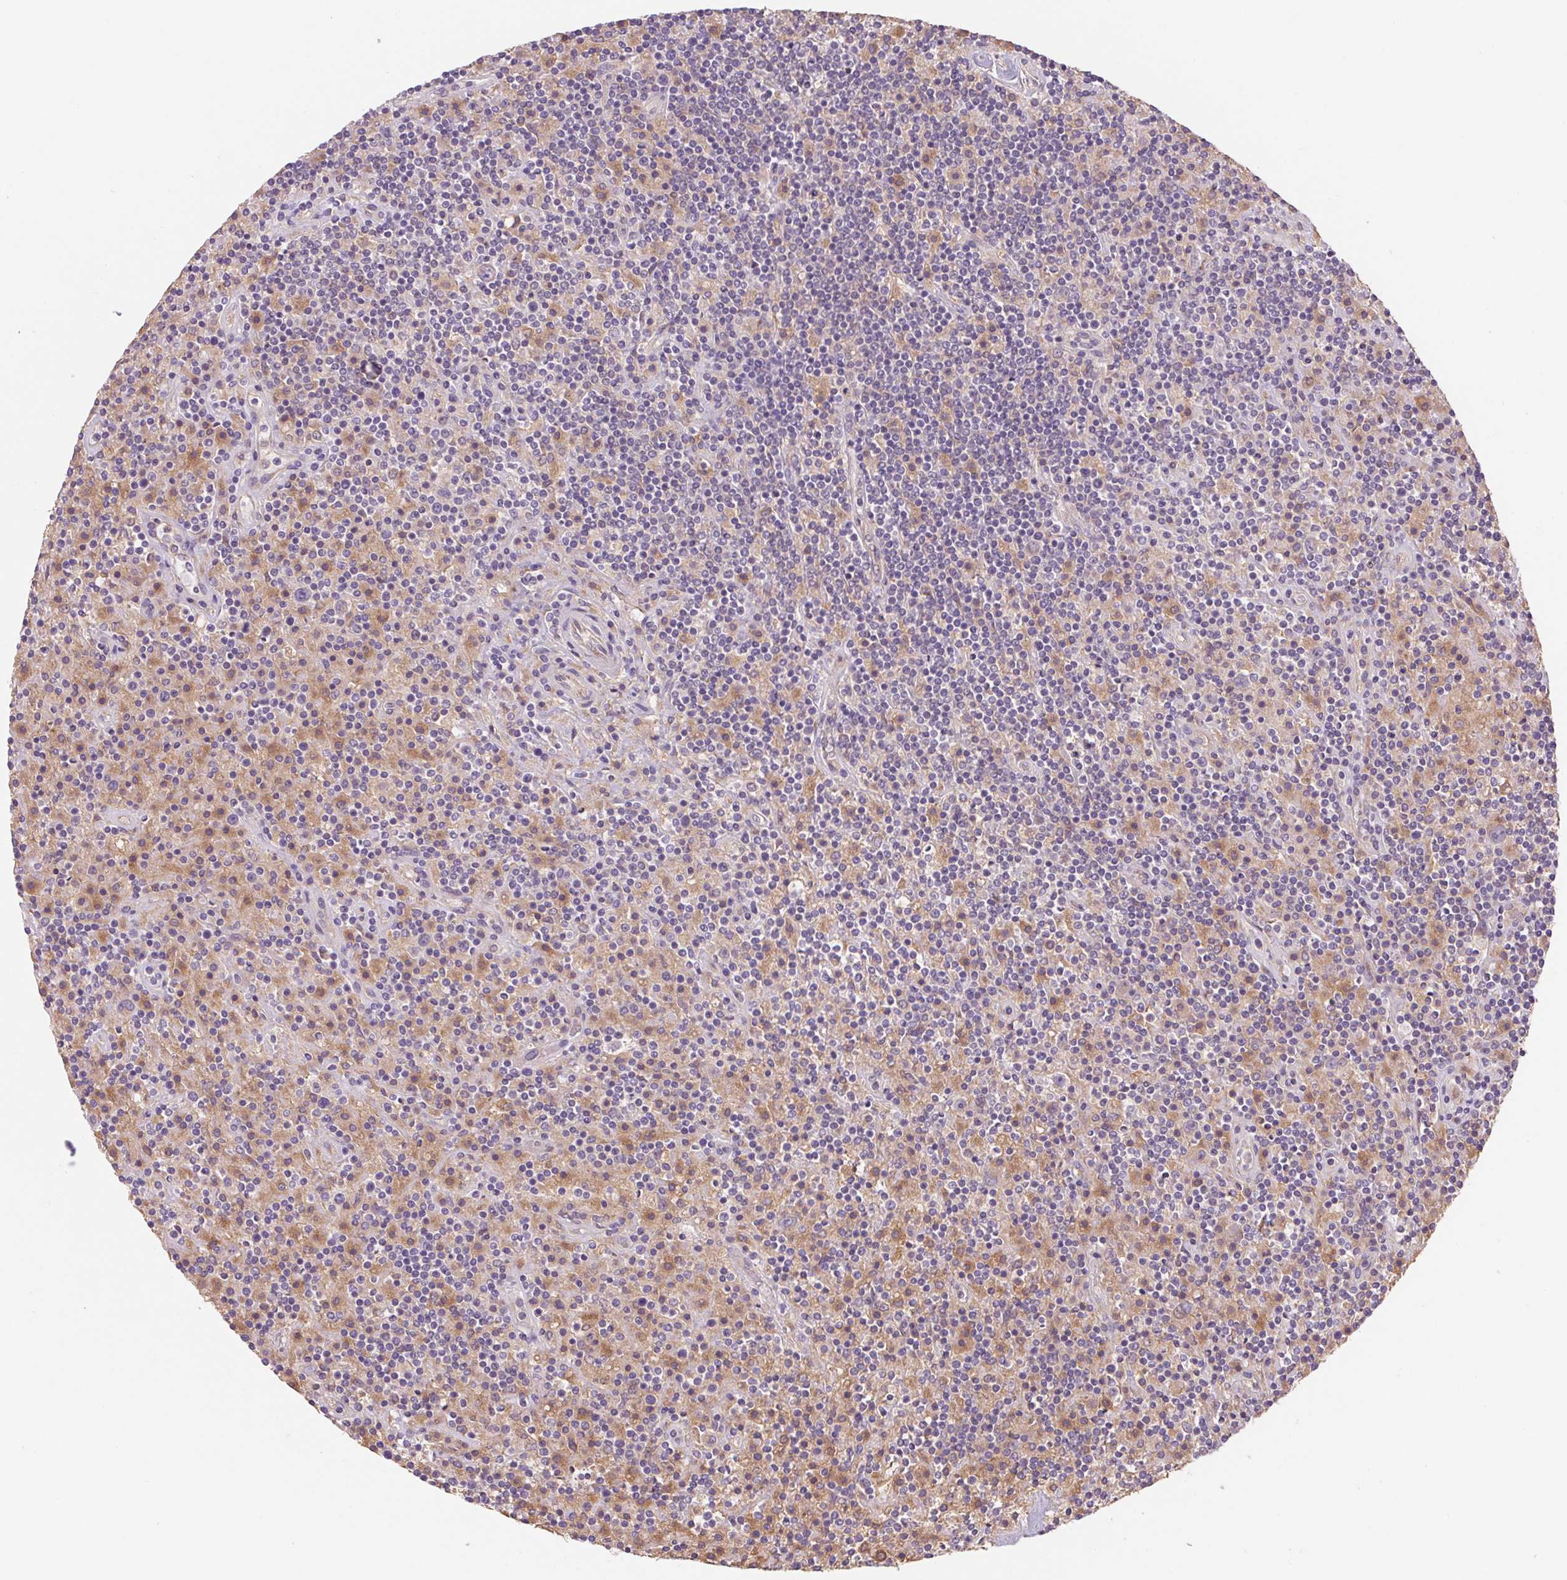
{"staining": {"intensity": "weak", "quantity": "<25%", "location": "cytoplasmic/membranous"}, "tissue": "lymphoma", "cell_type": "Tumor cells", "image_type": "cancer", "snomed": [{"axis": "morphology", "description": "Hodgkin's disease, NOS"}, {"axis": "topography", "description": "Lymph node"}], "caption": "High power microscopy image of an immunohistochemistry image of Hodgkin's disease, revealing no significant positivity in tumor cells.", "gene": "RAB1A", "patient": {"sex": "male", "age": 70}}